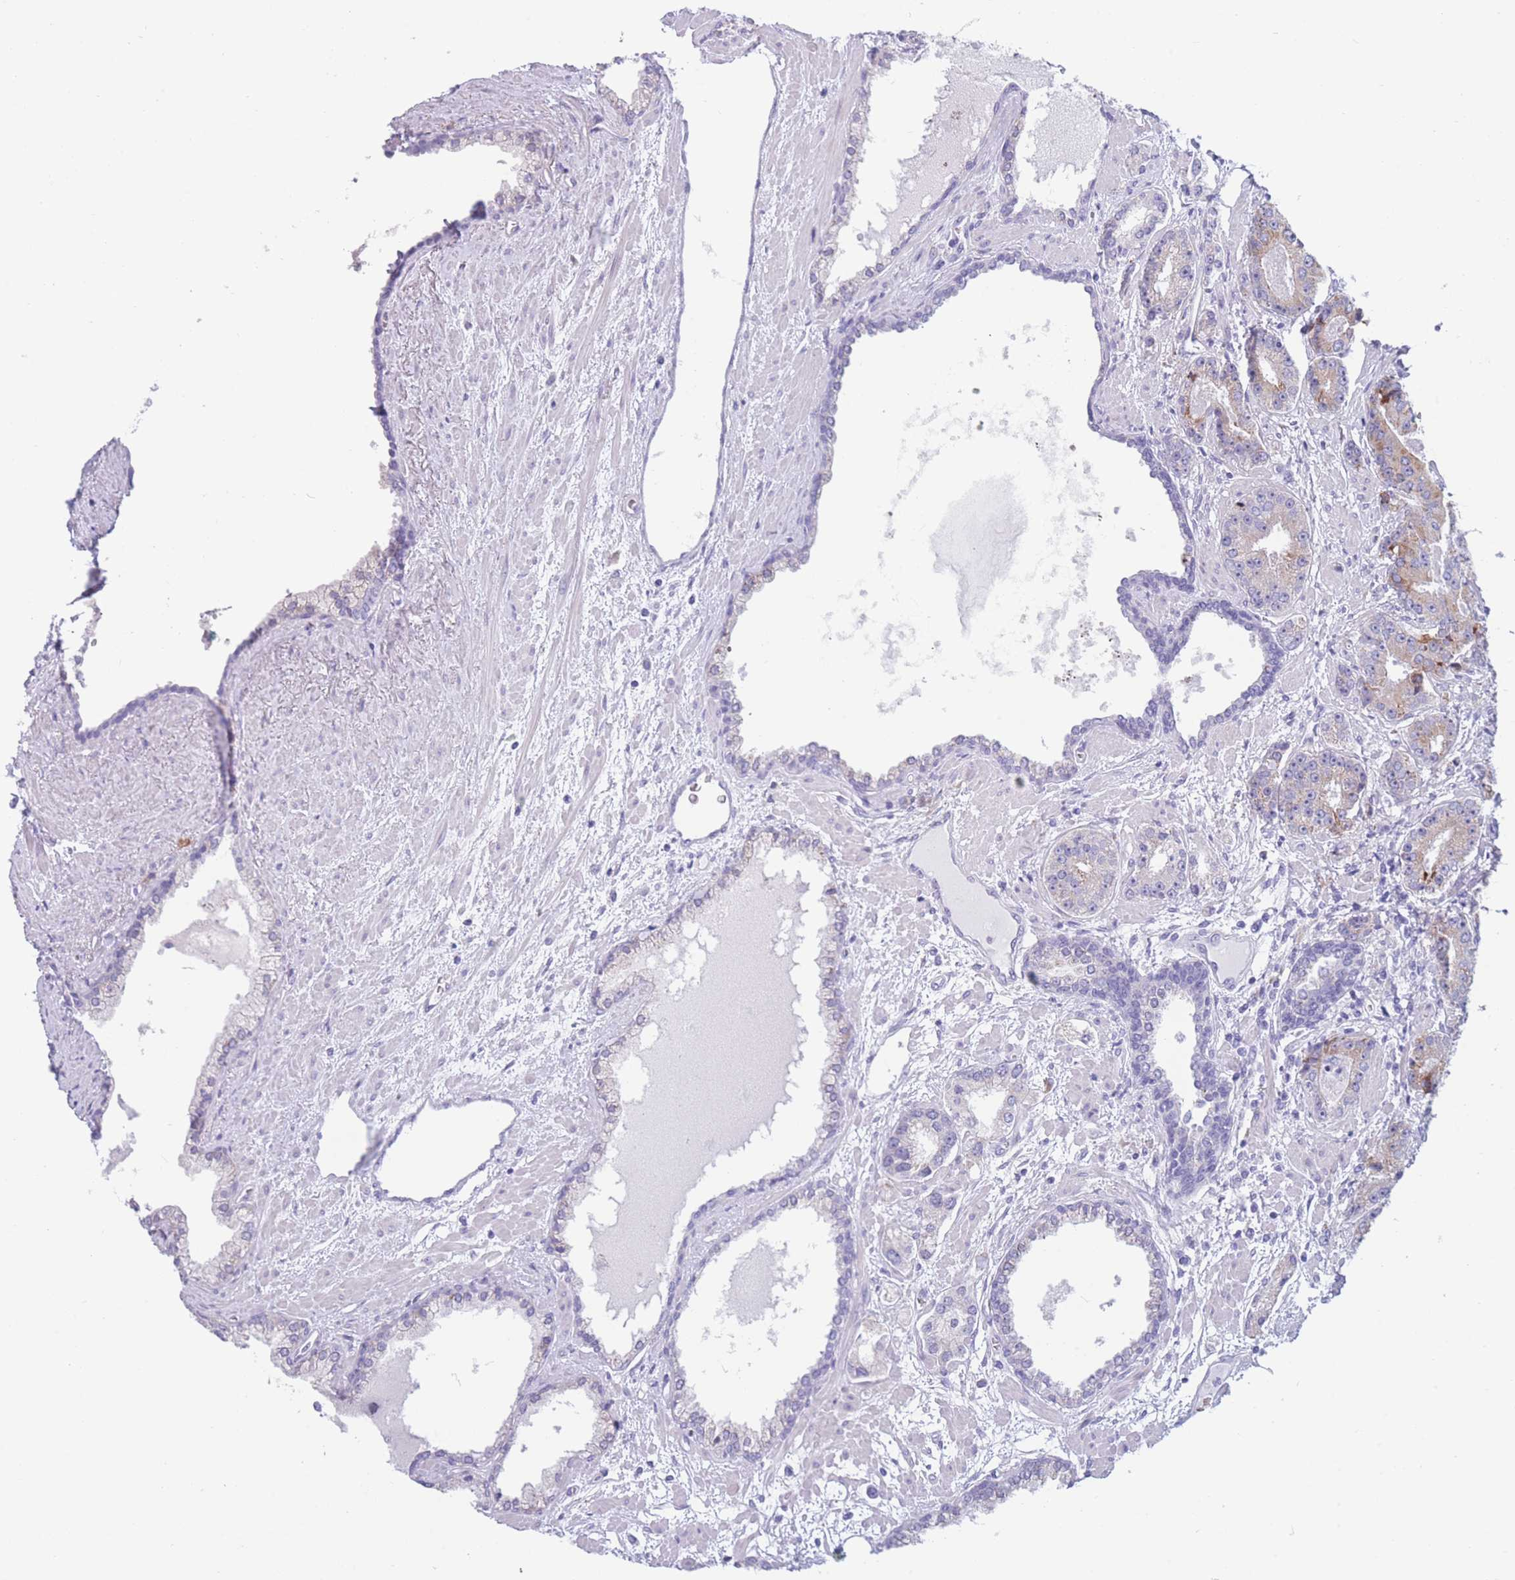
{"staining": {"intensity": "moderate", "quantity": "<25%", "location": "cytoplasmic/membranous"}, "tissue": "prostate cancer", "cell_type": "Tumor cells", "image_type": "cancer", "snomed": [{"axis": "morphology", "description": "Adenocarcinoma, High grade"}, {"axis": "topography", "description": "Prostate"}], "caption": "Immunohistochemical staining of prostate adenocarcinoma (high-grade) exhibits low levels of moderate cytoplasmic/membranous expression in about <25% of tumor cells.", "gene": "COL27A1", "patient": {"sex": "male", "age": 71}}